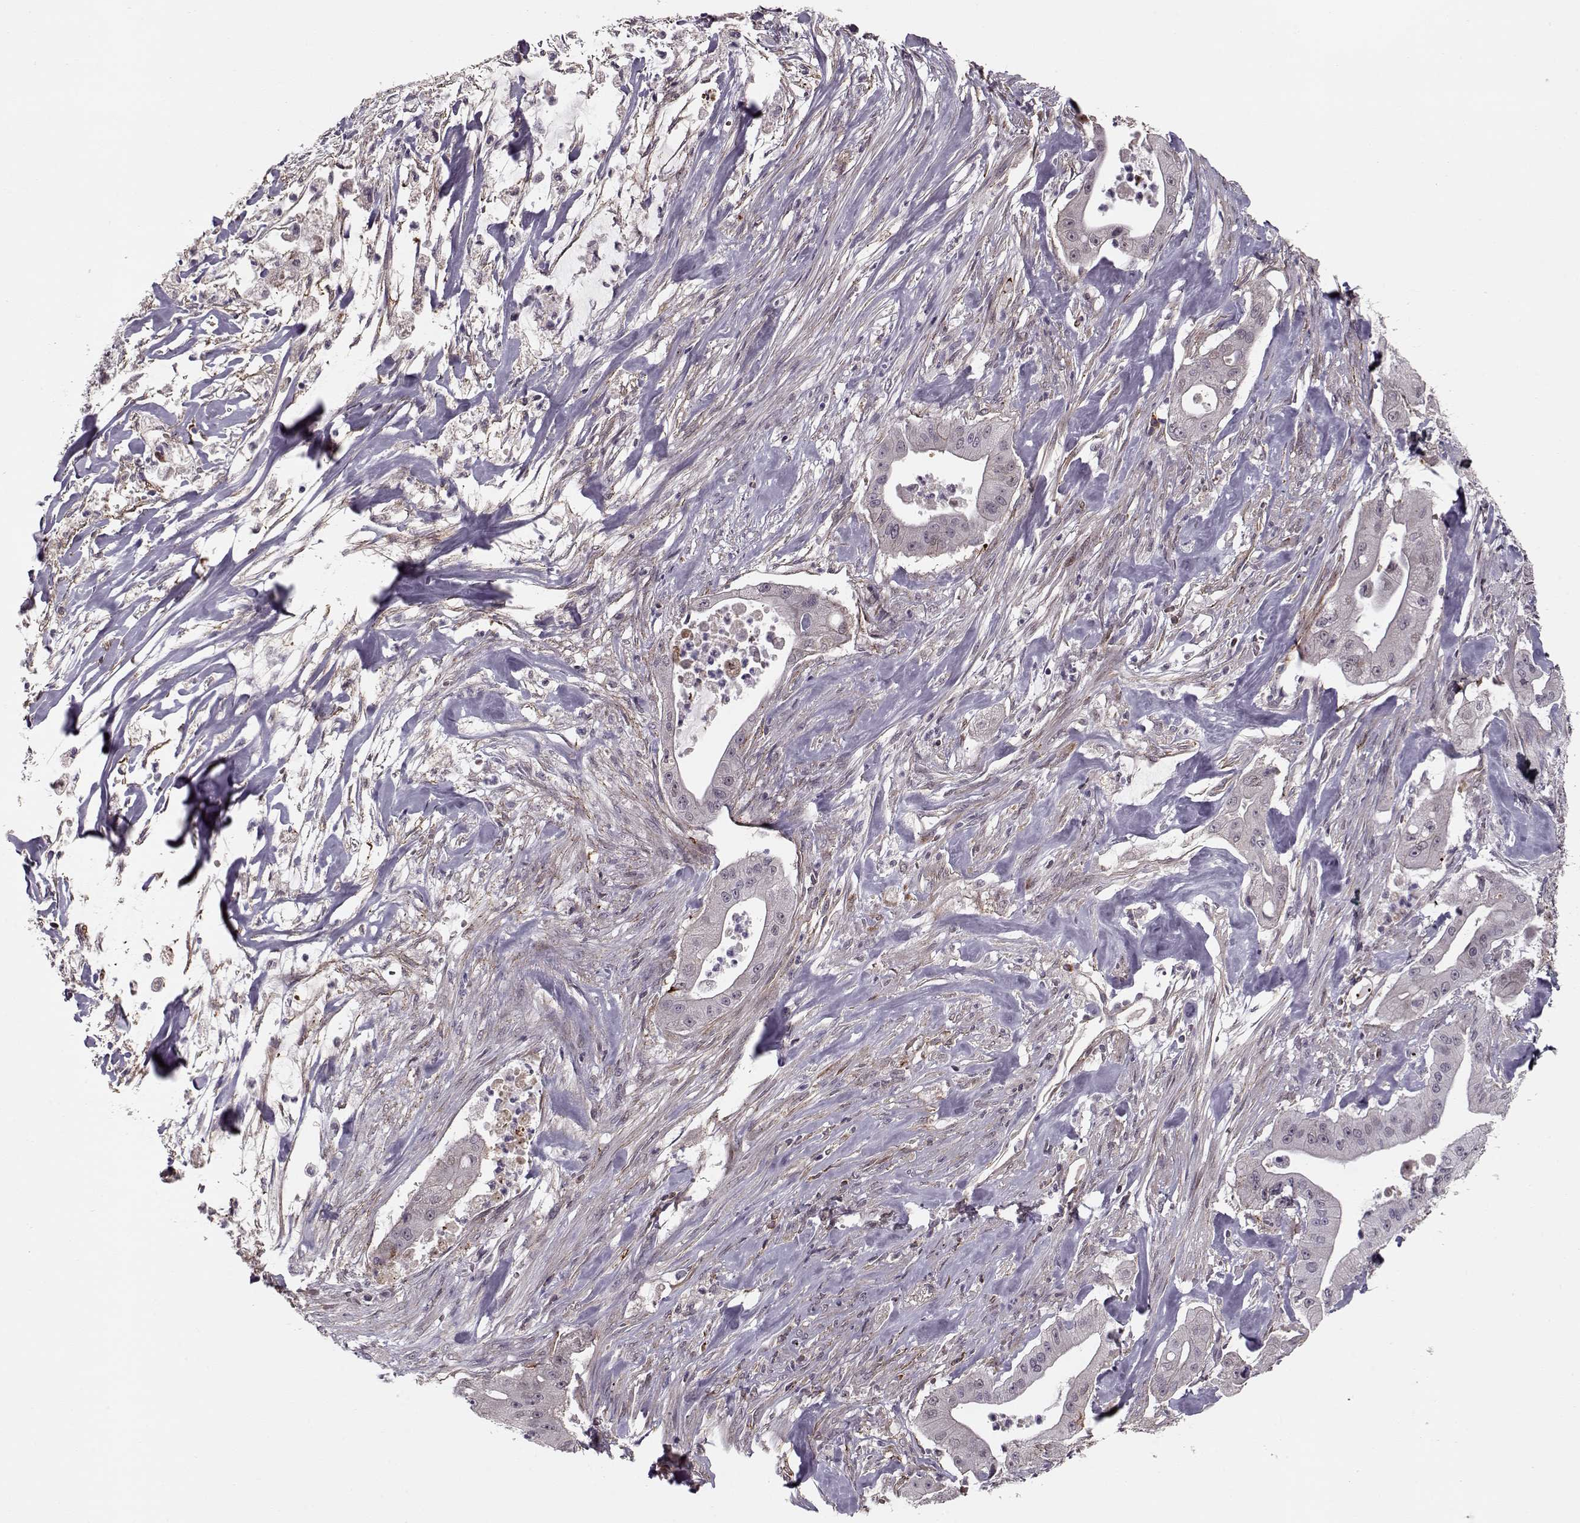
{"staining": {"intensity": "negative", "quantity": "none", "location": "none"}, "tissue": "pancreatic cancer", "cell_type": "Tumor cells", "image_type": "cancer", "snomed": [{"axis": "morphology", "description": "Normal tissue, NOS"}, {"axis": "morphology", "description": "Inflammation, NOS"}, {"axis": "morphology", "description": "Adenocarcinoma, NOS"}, {"axis": "topography", "description": "Pancreas"}], "caption": "This is a micrograph of IHC staining of pancreatic adenocarcinoma, which shows no positivity in tumor cells.", "gene": "DNAI3", "patient": {"sex": "male", "age": 57}}